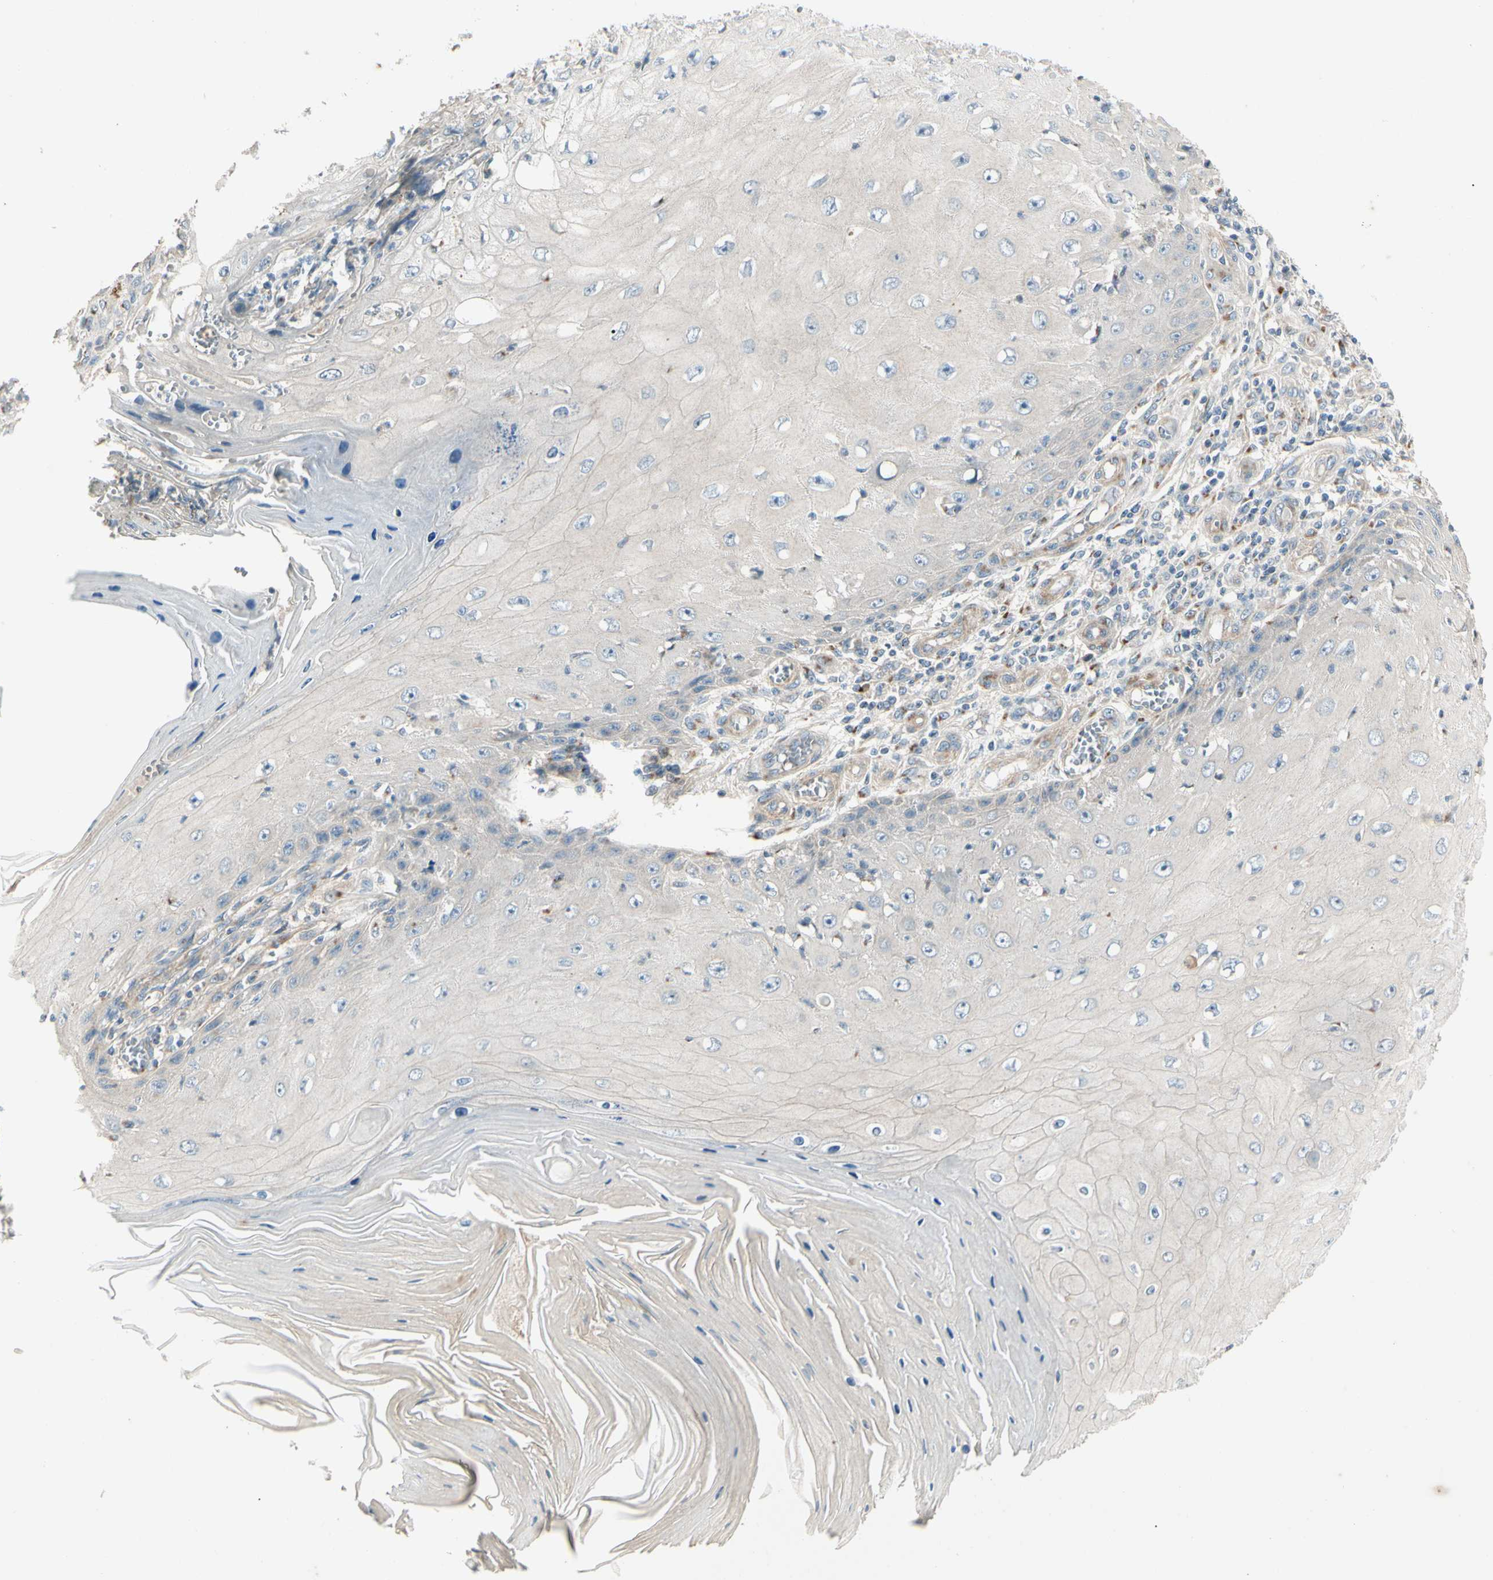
{"staining": {"intensity": "weak", "quantity": "<25%", "location": "cytoplasmic/membranous"}, "tissue": "skin cancer", "cell_type": "Tumor cells", "image_type": "cancer", "snomed": [{"axis": "morphology", "description": "Squamous cell carcinoma, NOS"}, {"axis": "topography", "description": "Skin"}], "caption": "Immunohistochemistry (IHC) micrograph of neoplastic tissue: skin cancer (squamous cell carcinoma) stained with DAB (3,3'-diaminobenzidine) shows no significant protein staining in tumor cells.", "gene": "ABCA3", "patient": {"sex": "female", "age": 73}}